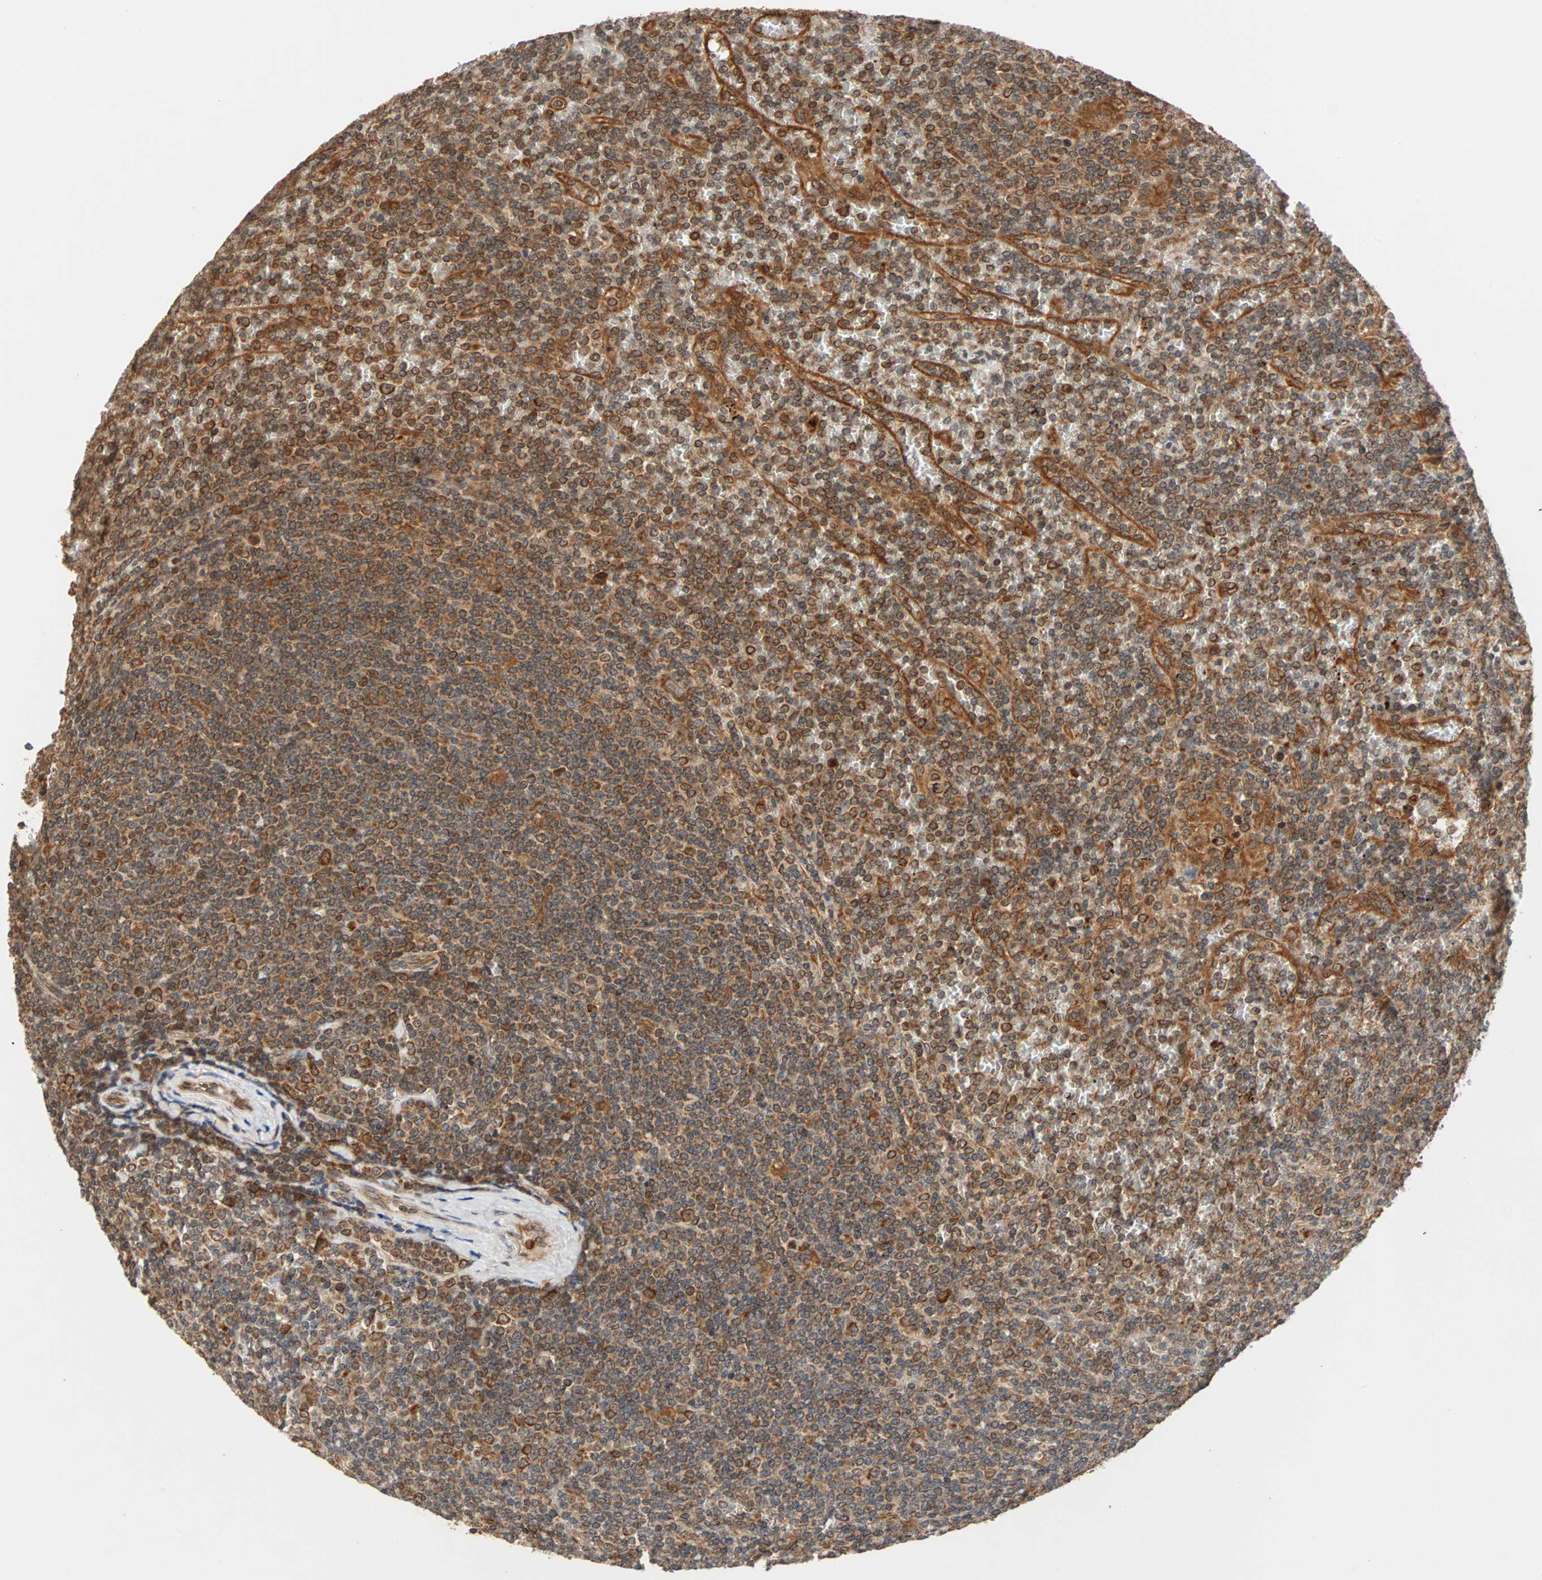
{"staining": {"intensity": "moderate", "quantity": ">75%", "location": "cytoplasmic/membranous,nuclear"}, "tissue": "lymphoma", "cell_type": "Tumor cells", "image_type": "cancer", "snomed": [{"axis": "morphology", "description": "Malignant lymphoma, non-Hodgkin's type, Low grade"}, {"axis": "topography", "description": "Spleen"}], "caption": "This is an image of immunohistochemistry staining of malignant lymphoma, non-Hodgkin's type (low-grade), which shows moderate positivity in the cytoplasmic/membranous and nuclear of tumor cells.", "gene": "AUP1", "patient": {"sex": "female", "age": 19}}